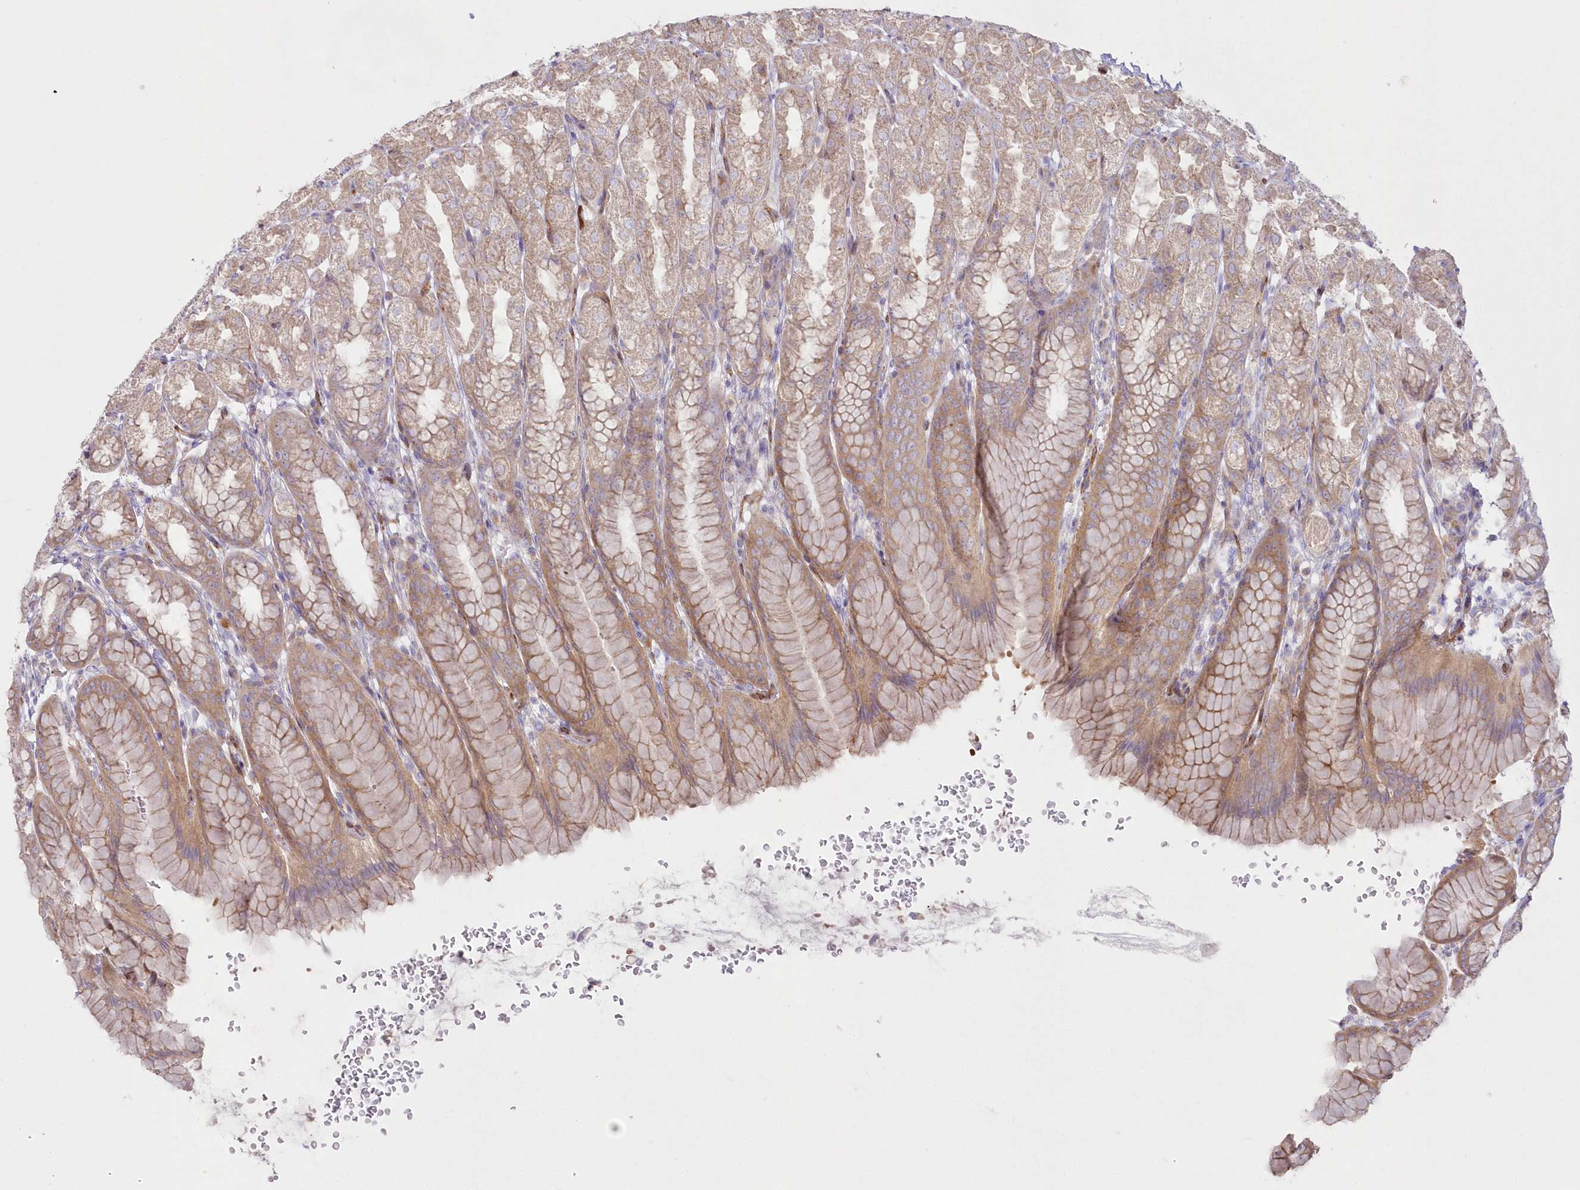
{"staining": {"intensity": "moderate", "quantity": "25%-75%", "location": "cytoplasmic/membranous"}, "tissue": "stomach", "cell_type": "Glandular cells", "image_type": "normal", "snomed": [{"axis": "morphology", "description": "Normal tissue, NOS"}, {"axis": "topography", "description": "Stomach"}], "caption": "Brown immunohistochemical staining in normal human stomach exhibits moderate cytoplasmic/membranous positivity in about 25%-75% of glandular cells.", "gene": "ZNF843", "patient": {"sex": "male", "age": 42}}